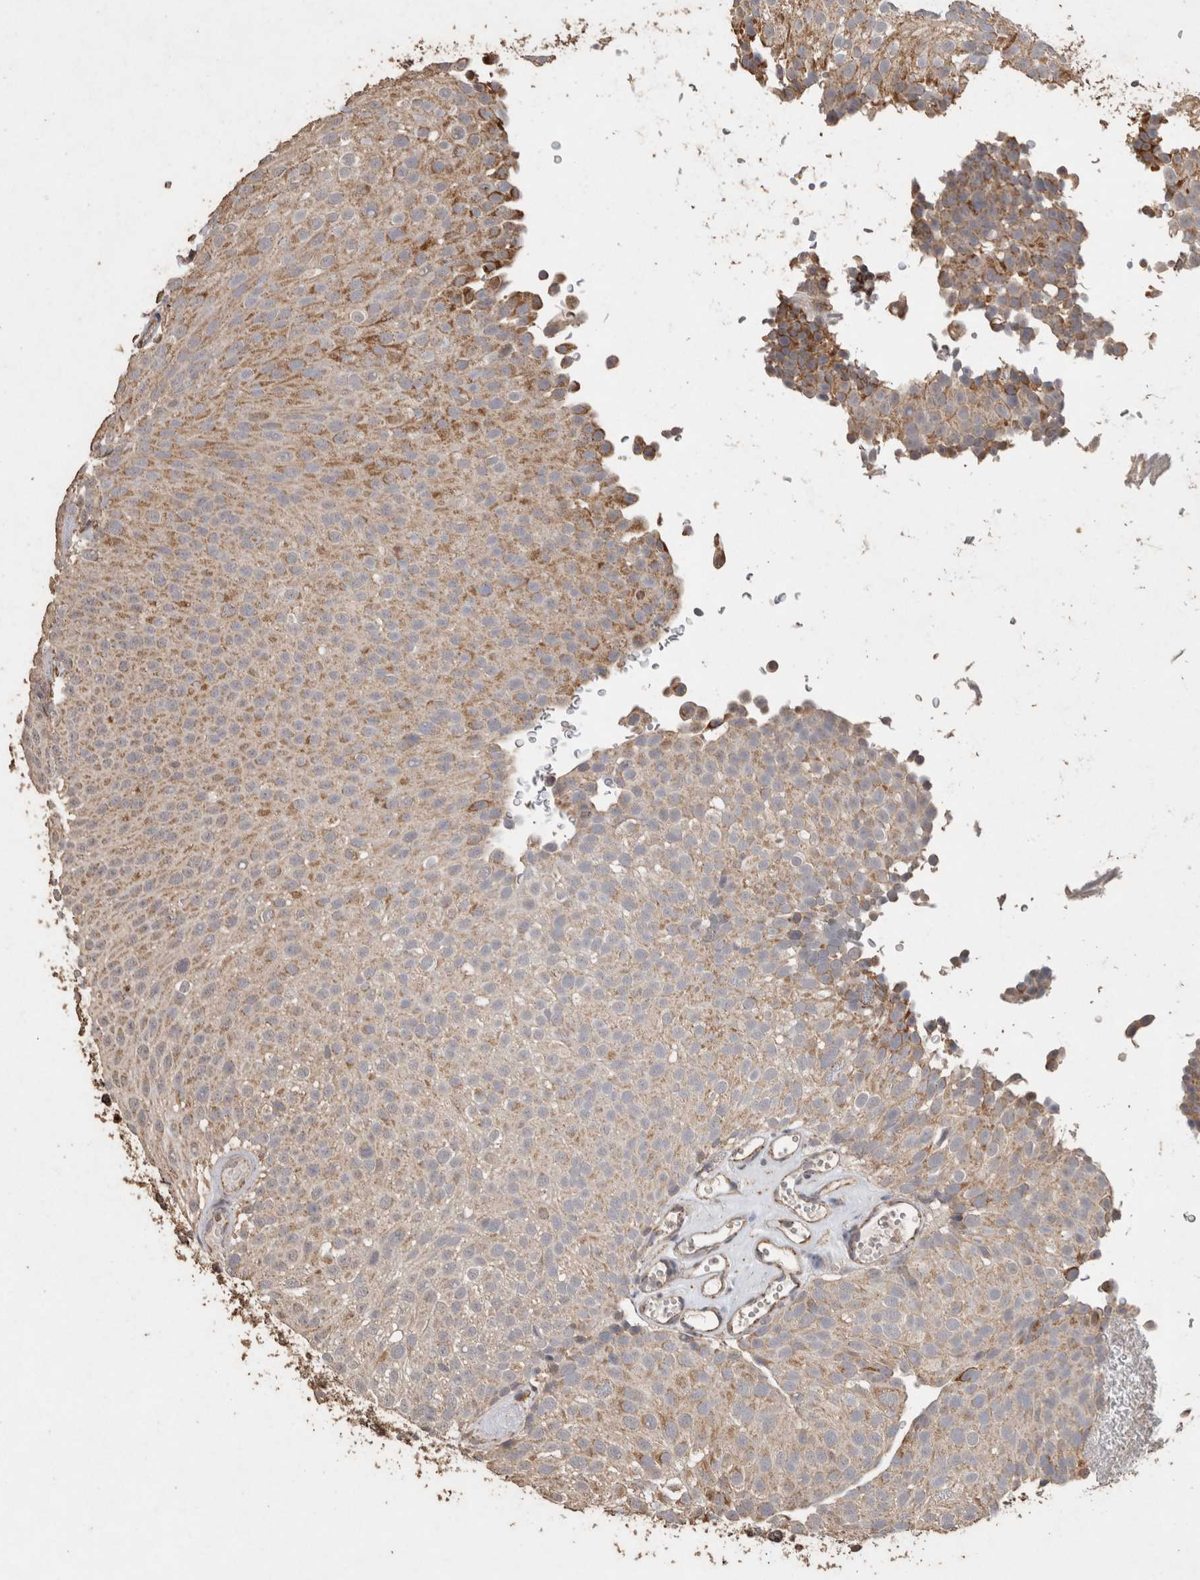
{"staining": {"intensity": "weak", "quantity": ">75%", "location": "cytoplasmic/membranous"}, "tissue": "urothelial cancer", "cell_type": "Tumor cells", "image_type": "cancer", "snomed": [{"axis": "morphology", "description": "Urothelial carcinoma, Low grade"}, {"axis": "topography", "description": "Urinary bladder"}], "caption": "Immunohistochemical staining of human urothelial carcinoma (low-grade) demonstrates low levels of weak cytoplasmic/membranous protein expression in approximately >75% of tumor cells.", "gene": "ACADM", "patient": {"sex": "male", "age": 78}}